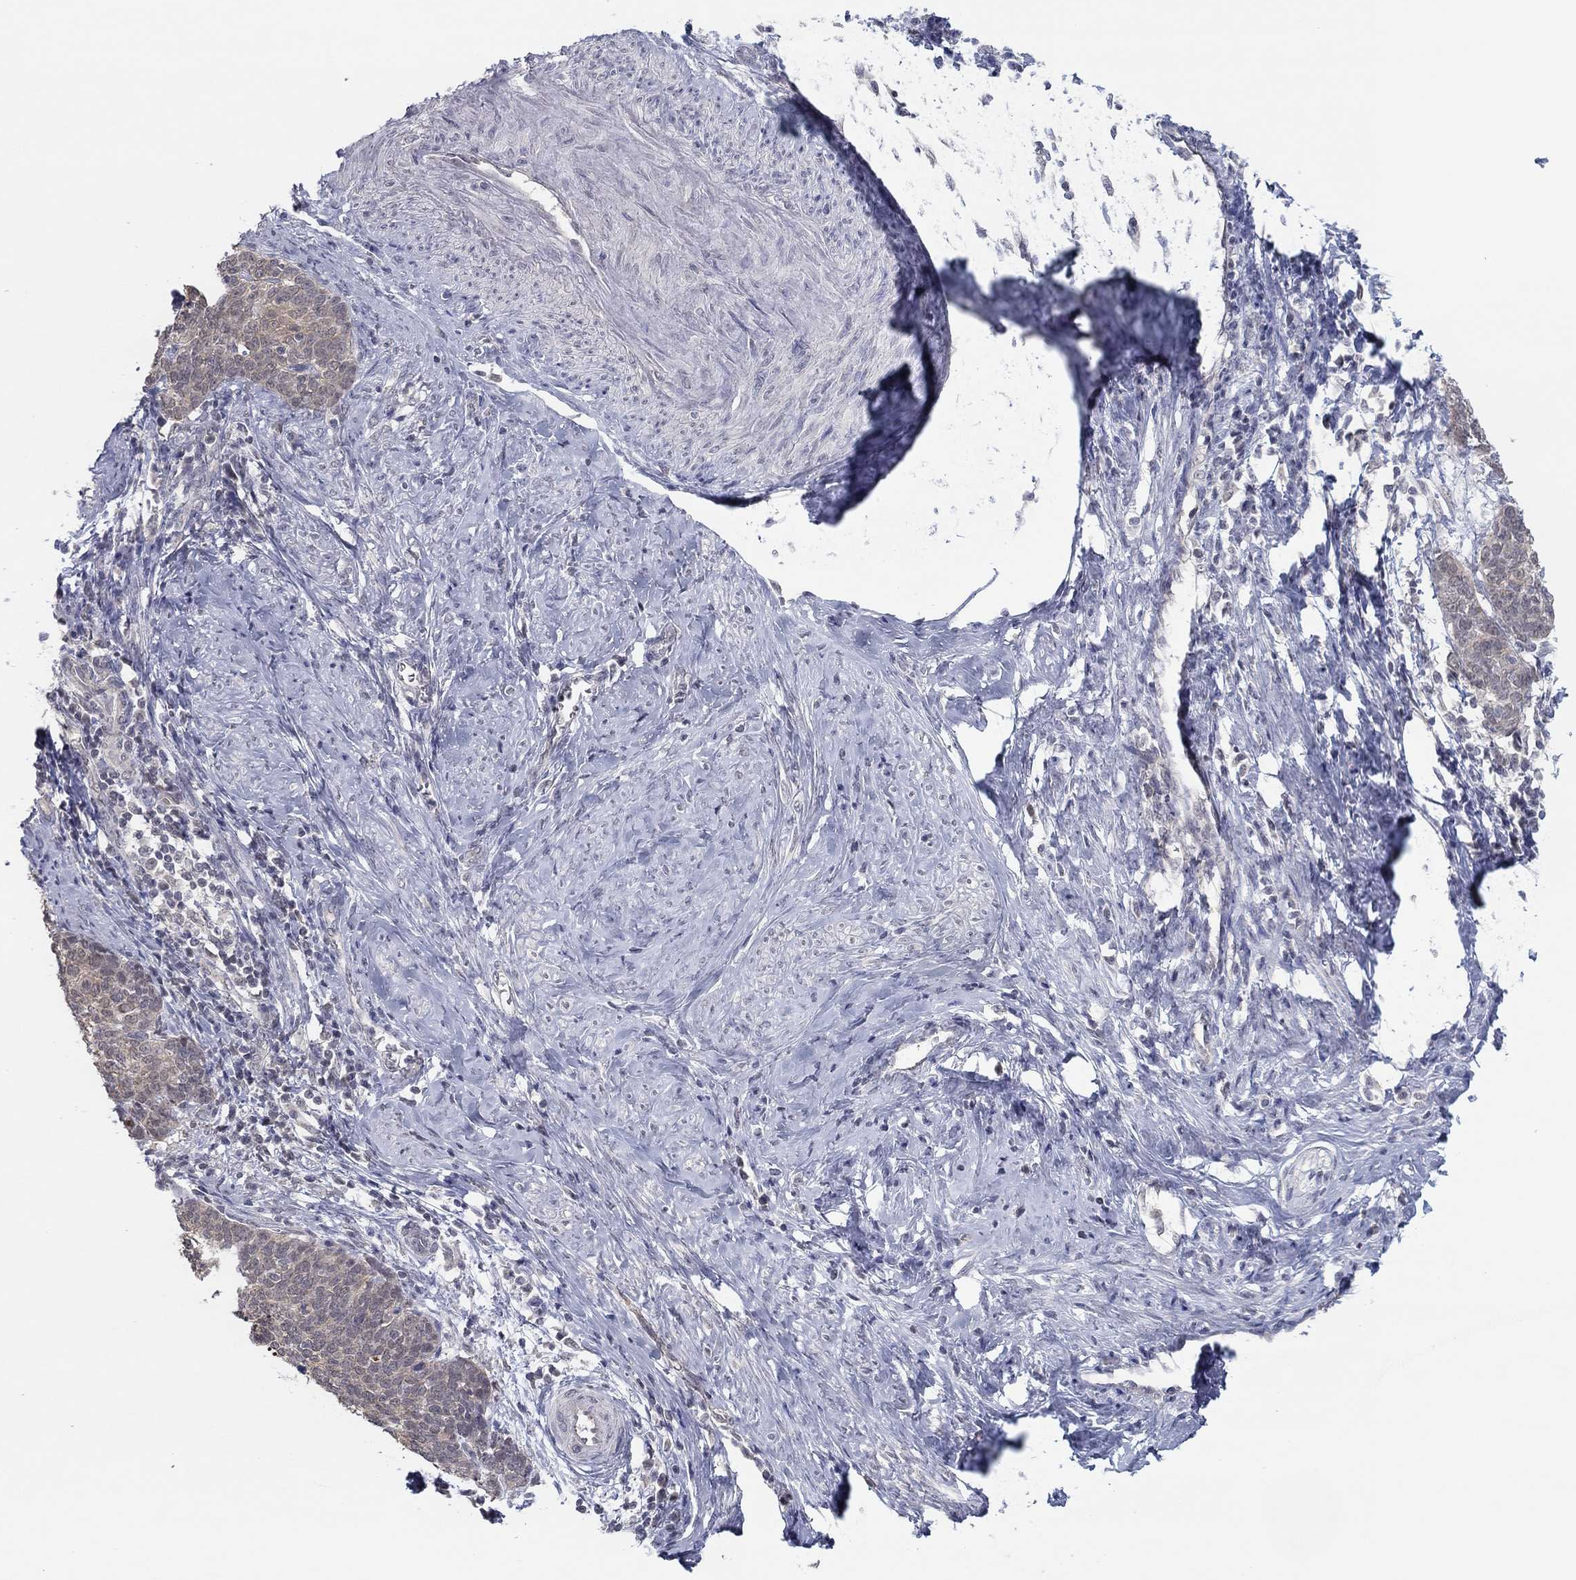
{"staining": {"intensity": "weak", "quantity": ">75%", "location": "cytoplasmic/membranous"}, "tissue": "cervical cancer", "cell_type": "Tumor cells", "image_type": "cancer", "snomed": [{"axis": "morphology", "description": "Normal tissue, NOS"}, {"axis": "morphology", "description": "Squamous cell carcinoma, NOS"}, {"axis": "topography", "description": "Cervix"}], "caption": "Immunohistochemistry staining of cervical cancer, which reveals low levels of weak cytoplasmic/membranous expression in about >75% of tumor cells indicating weak cytoplasmic/membranous protein expression. The staining was performed using DAB (brown) for protein detection and nuclei were counterstained in hematoxylin (blue).", "gene": "SLC22A2", "patient": {"sex": "female", "age": 39}}